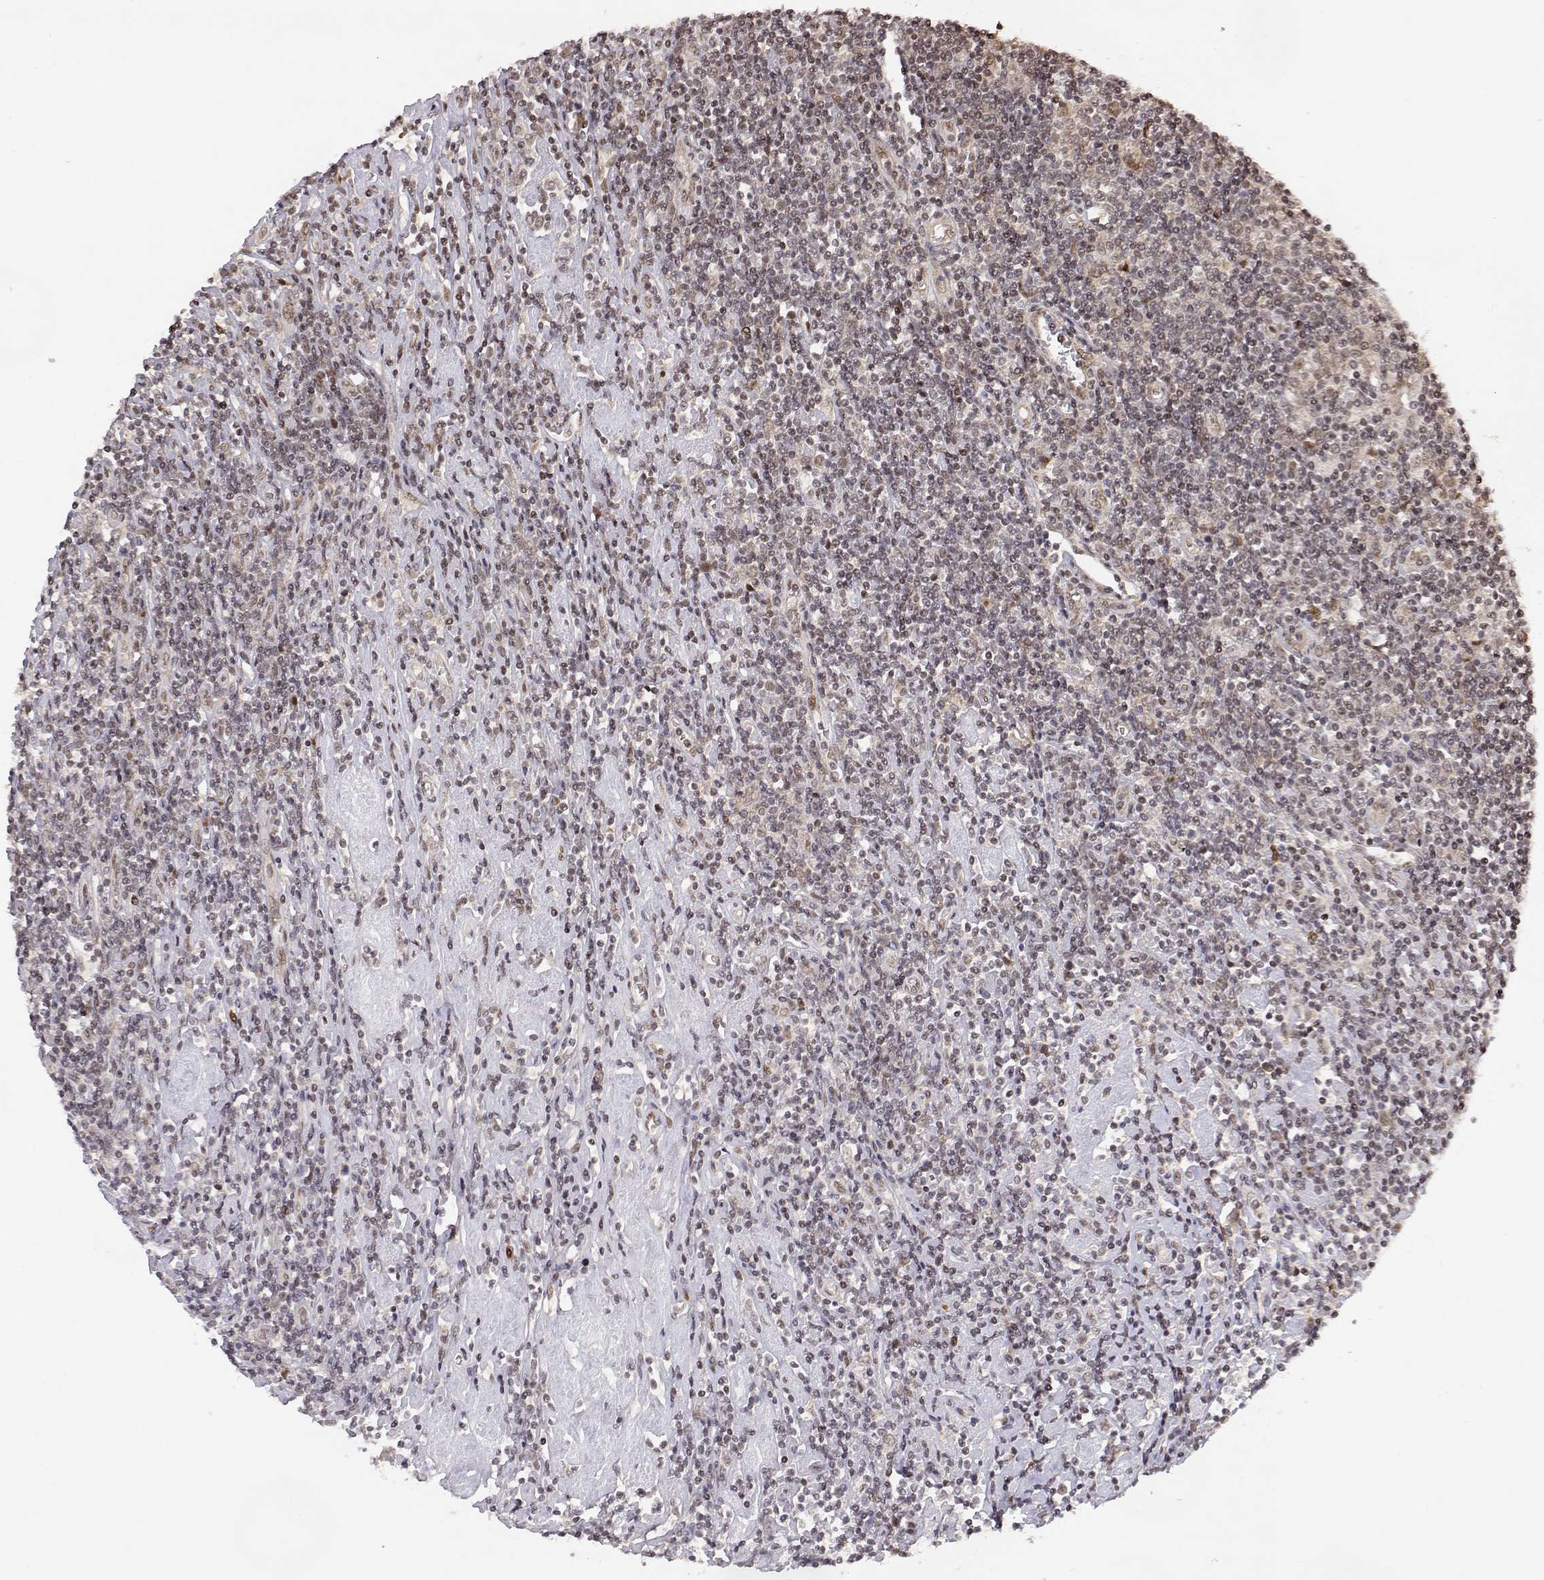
{"staining": {"intensity": "negative", "quantity": "none", "location": "none"}, "tissue": "lymphoma", "cell_type": "Tumor cells", "image_type": "cancer", "snomed": [{"axis": "morphology", "description": "Hodgkin's disease, NOS"}, {"axis": "topography", "description": "Lymph node"}], "caption": "Hodgkin's disease was stained to show a protein in brown. There is no significant staining in tumor cells.", "gene": "BRCA1", "patient": {"sex": "male", "age": 40}}